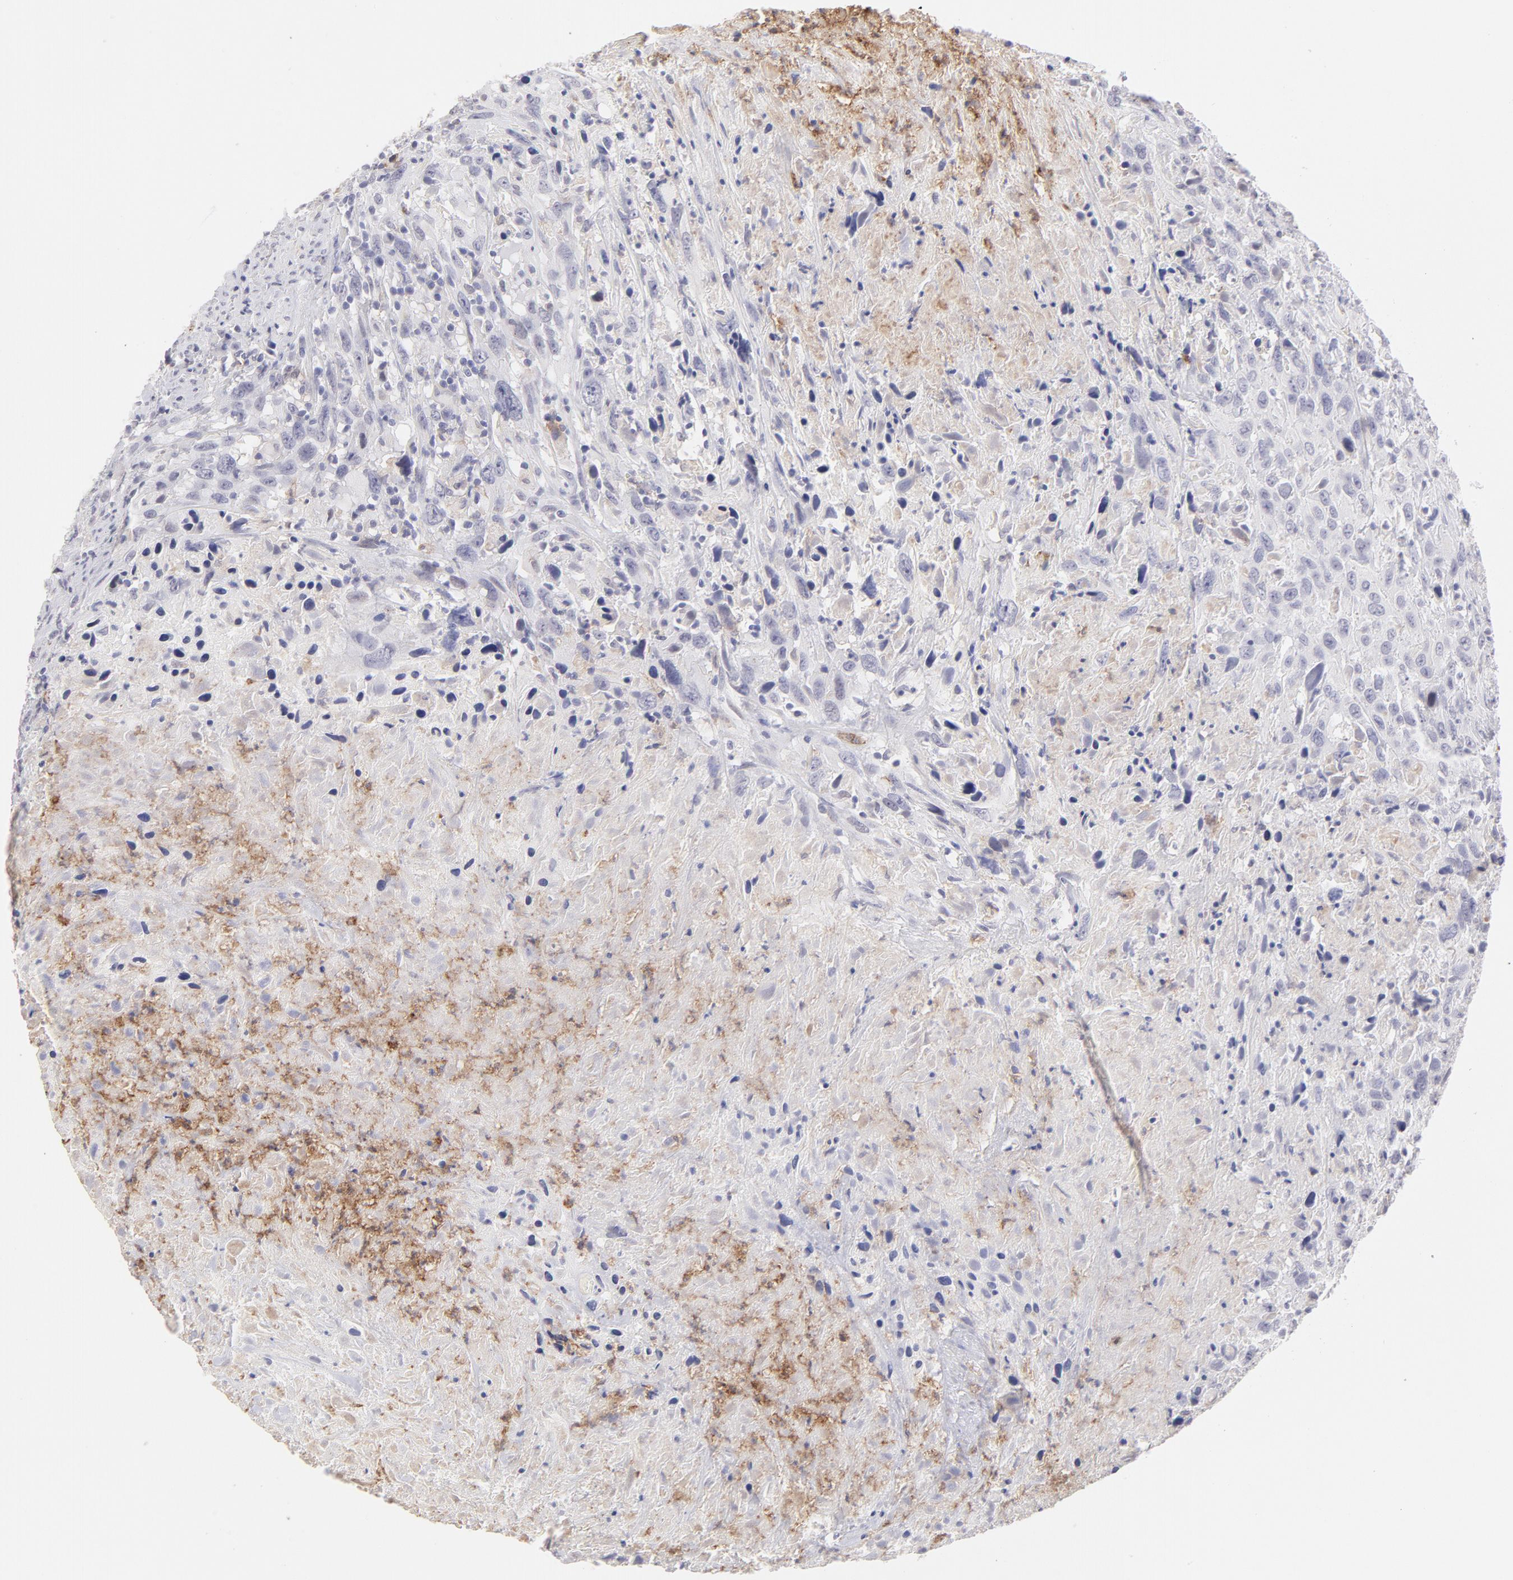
{"staining": {"intensity": "negative", "quantity": "none", "location": "none"}, "tissue": "urothelial cancer", "cell_type": "Tumor cells", "image_type": "cancer", "snomed": [{"axis": "morphology", "description": "Urothelial carcinoma, High grade"}, {"axis": "topography", "description": "Urinary bladder"}], "caption": "Tumor cells show no significant expression in urothelial carcinoma (high-grade).", "gene": "LTB4R", "patient": {"sex": "male", "age": 61}}